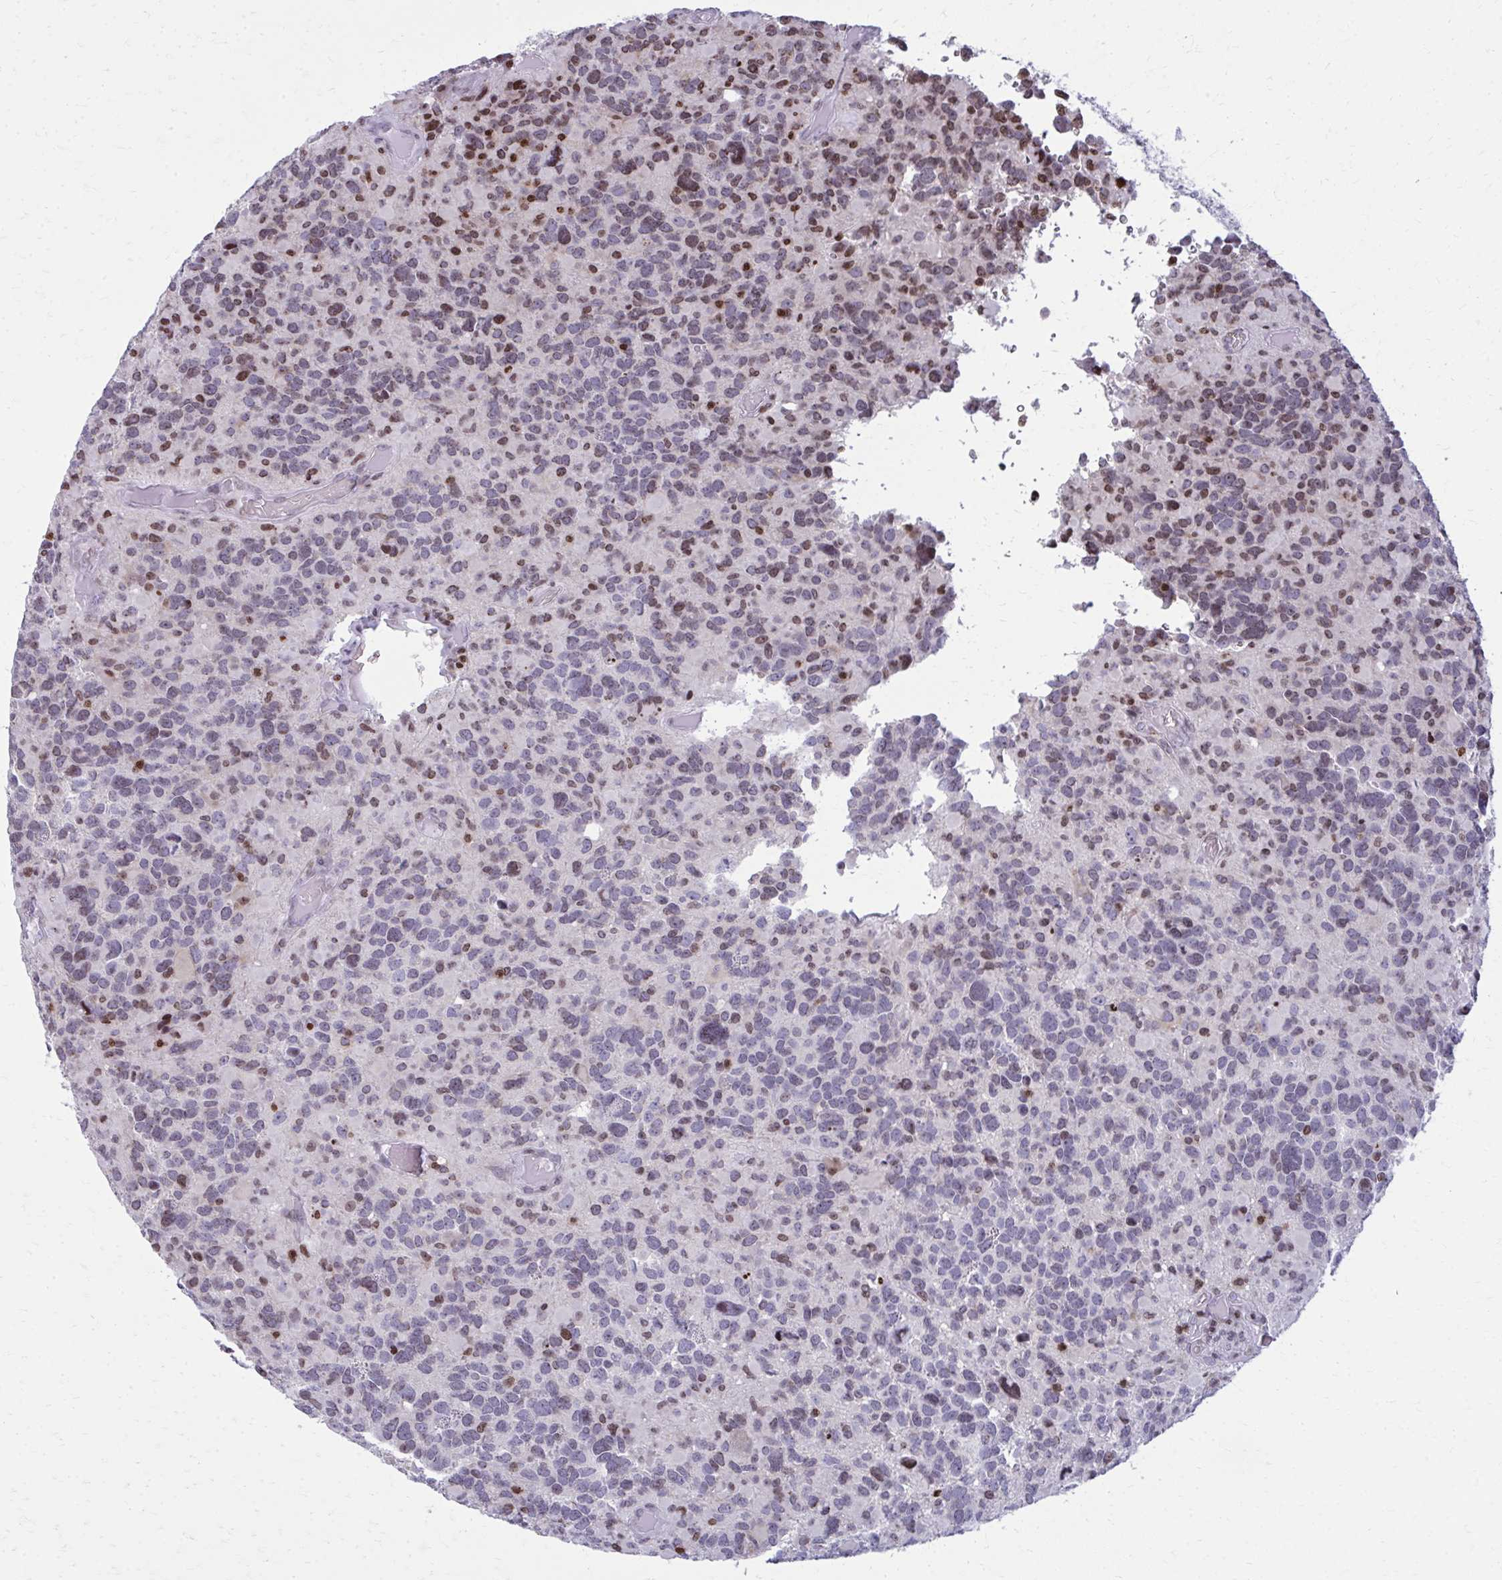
{"staining": {"intensity": "moderate", "quantity": "<25%", "location": "nuclear"}, "tissue": "glioma", "cell_type": "Tumor cells", "image_type": "cancer", "snomed": [{"axis": "morphology", "description": "Glioma, malignant, High grade"}, {"axis": "topography", "description": "Brain"}], "caption": "IHC of glioma demonstrates low levels of moderate nuclear staining in about <25% of tumor cells. The staining was performed using DAB (3,3'-diaminobenzidine), with brown indicating positive protein expression. Nuclei are stained blue with hematoxylin.", "gene": "AP5M1", "patient": {"sex": "female", "age": 40}}